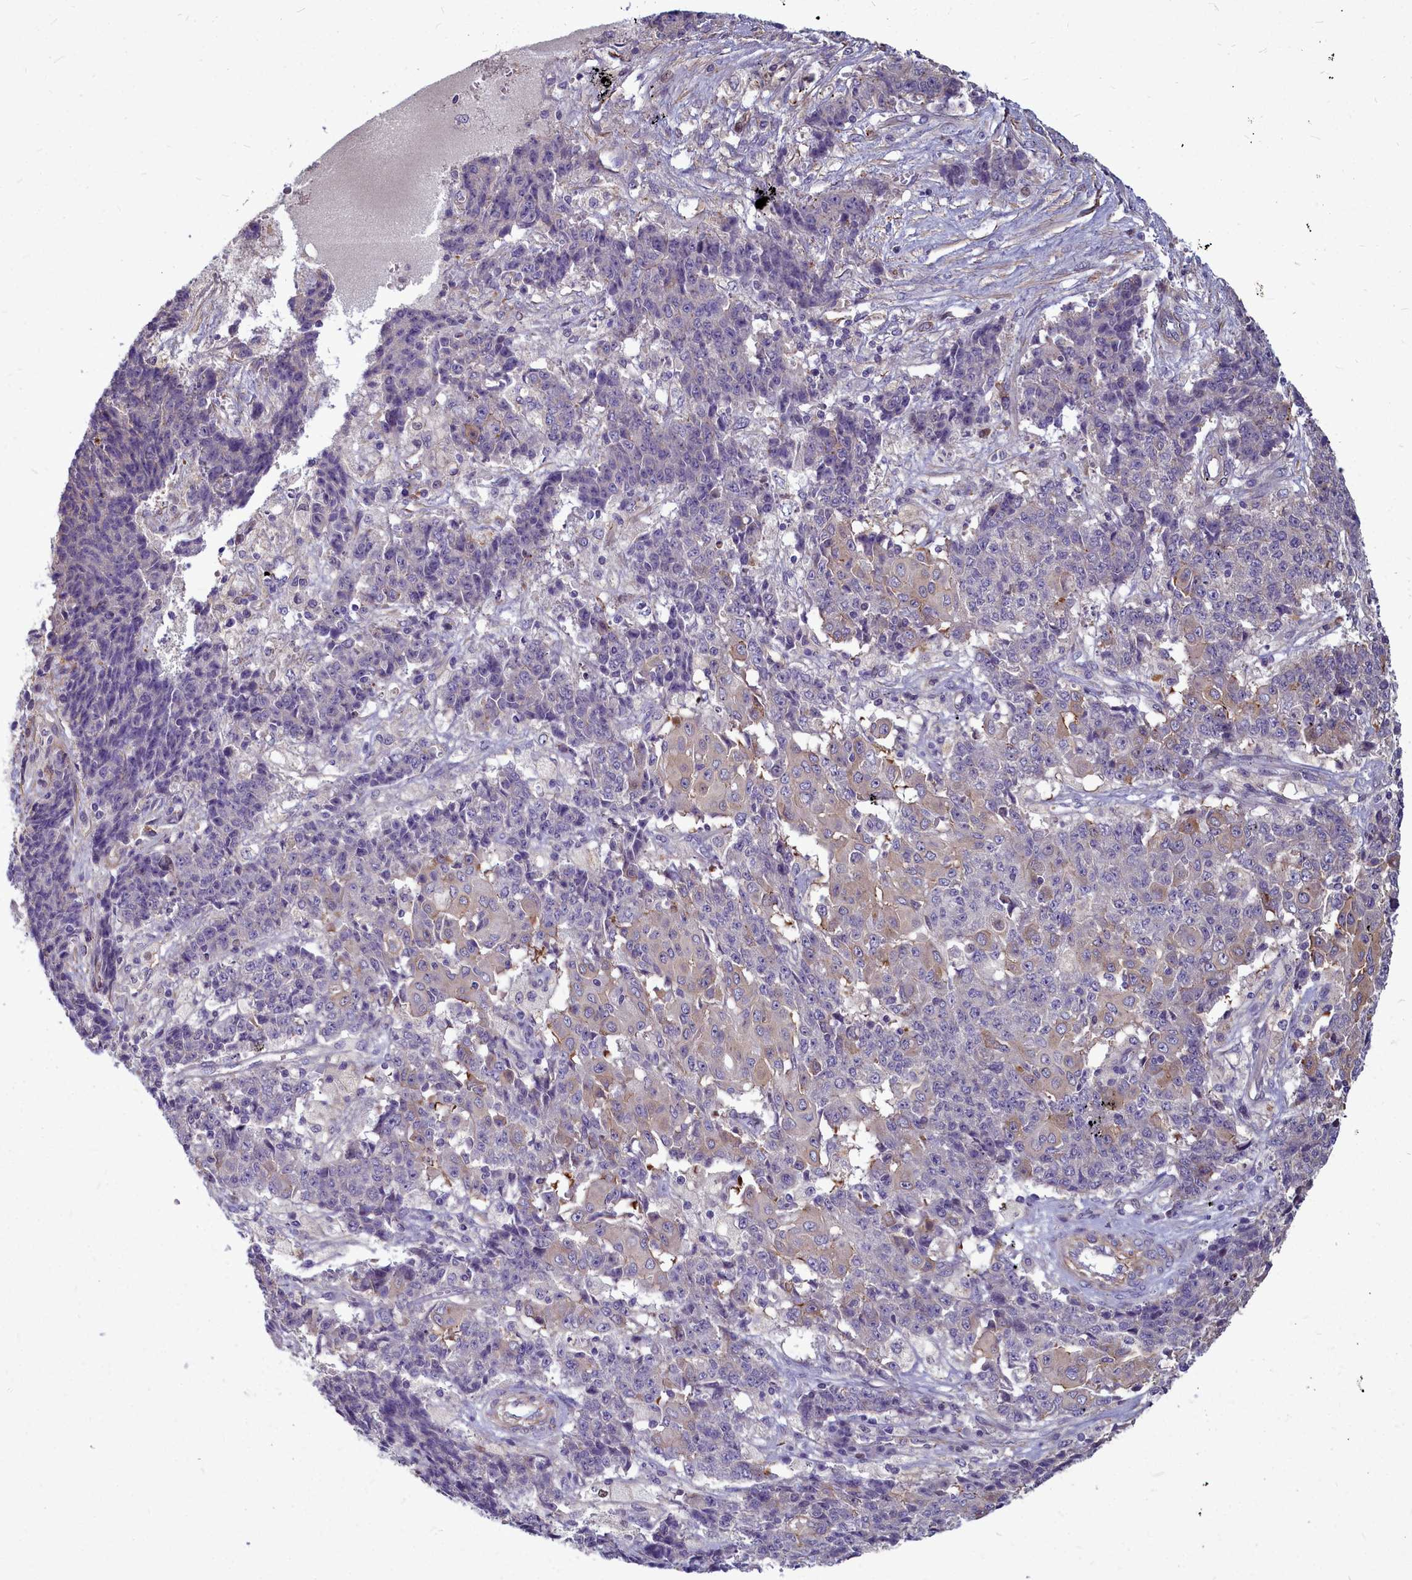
{"staining": {"intensity": "negative", "quantity": "none", "location": "none"}, "tissue": "ovarian cancer", "cell_type": "Tumor cells", "image_type": "cancer", "snomed": [{"axis": "morphology", "description": "Carcinoma, endometroid"}, {"axis": "topography", "description": "Ovary"}], "caption": "Histopathology image shows no significant protein expression in tumor cells of ovarian endometroid carcinoma.", "gene": "TTC5", "patient": {"sex": "female", "age": 42}}